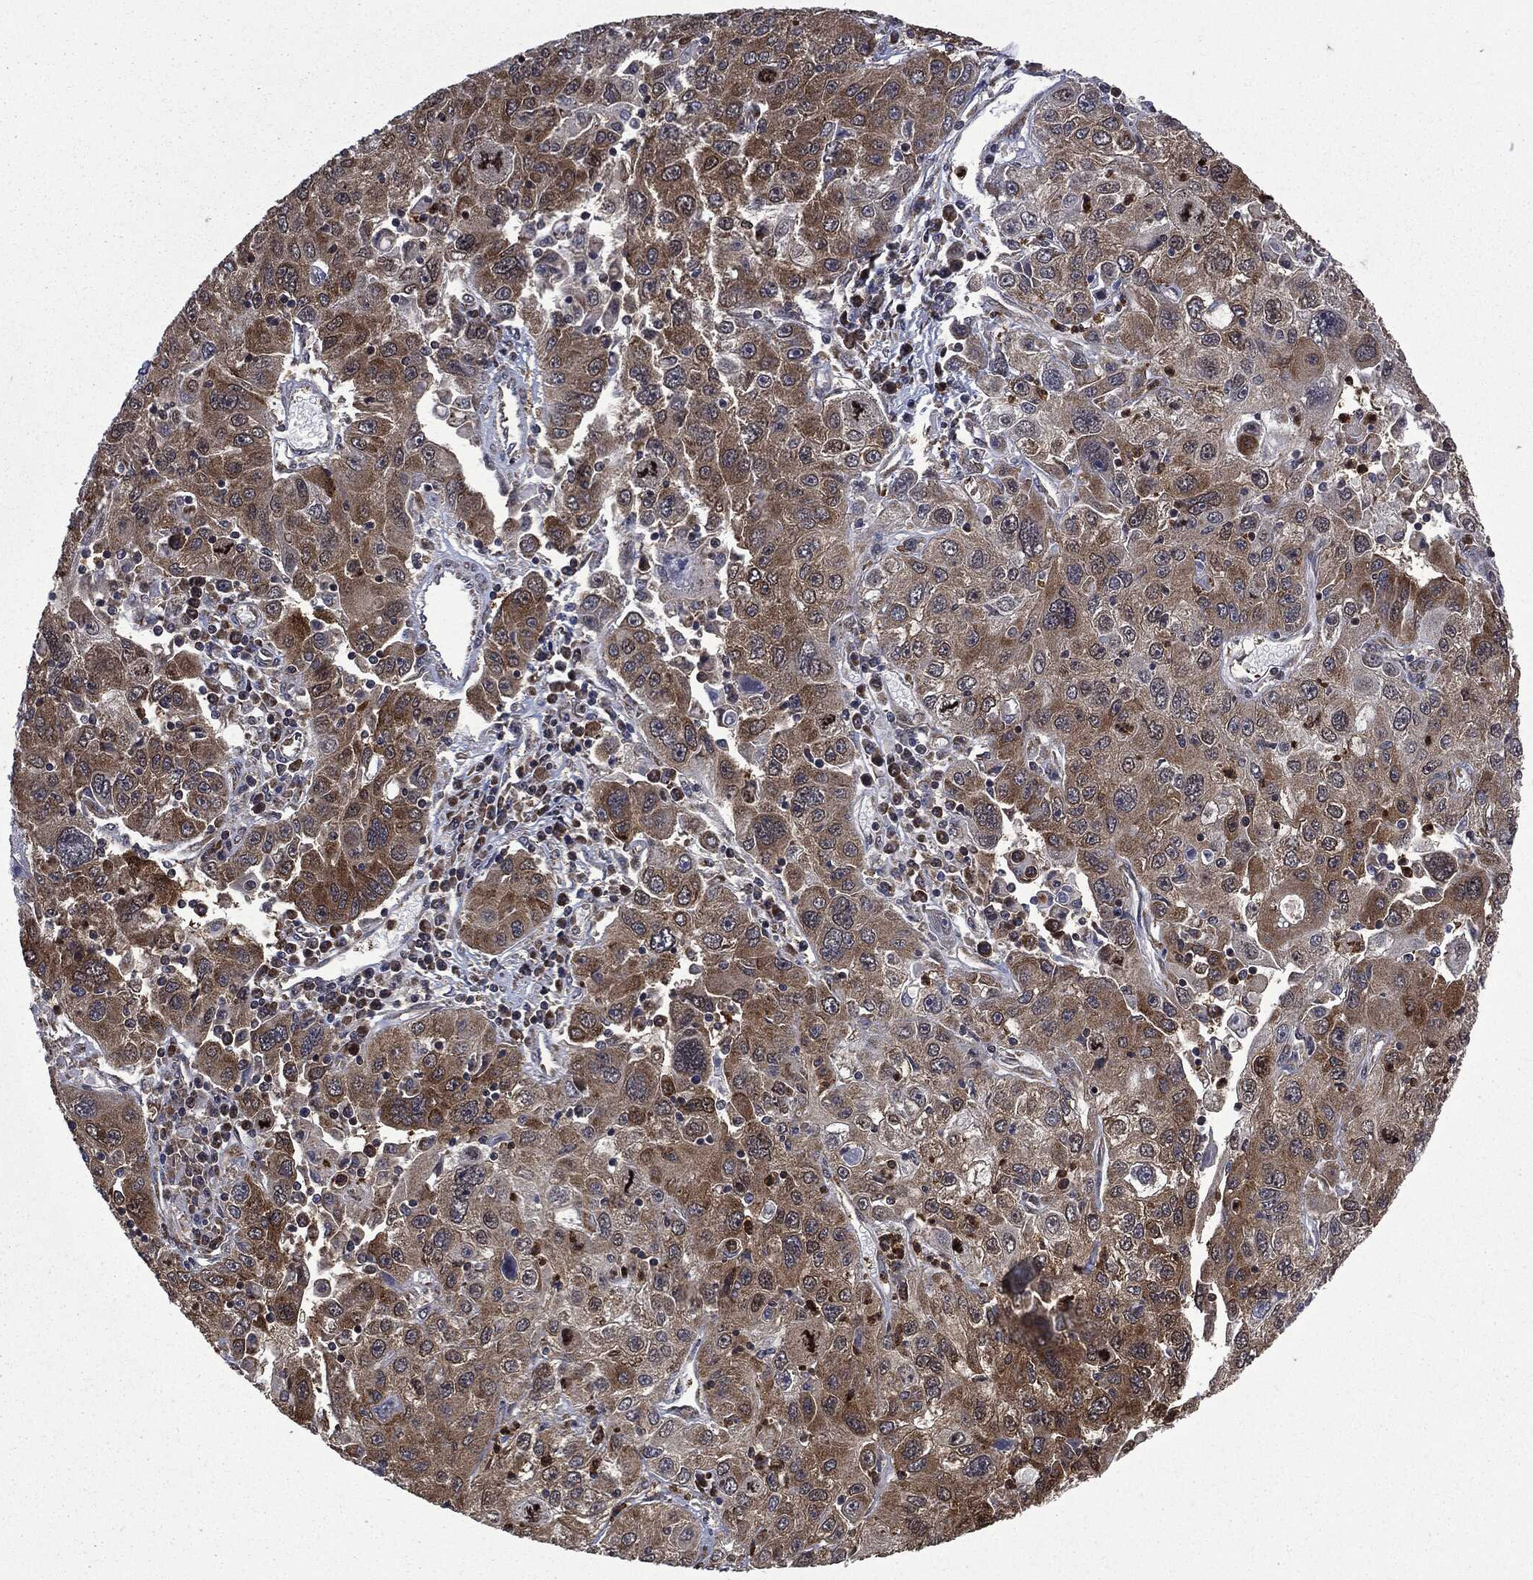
{"staining": {"intensity": "moderate", "quantity": "25%-75%", "location": "cytoplasmic/membranous"}, "tissue": "stomach cancer", "cell_type": "Tumor cells", "image_type": "cancer", "snomed": [{"axis": "morphology", "description": "Adenocarcinoma, NOS"}, {"axis": "topography", "description": "Stomach"}], "caption": "The histopathology image exhibits a brown stain indicating the presence of a protein in the cytoplasmic/membranous of tumor cells in adenocarcinoma (stomach). (IHC, brightfield microscopy, high magnification).", "gene": "GPI", "patient": {"sex": "male", "age": 56}}